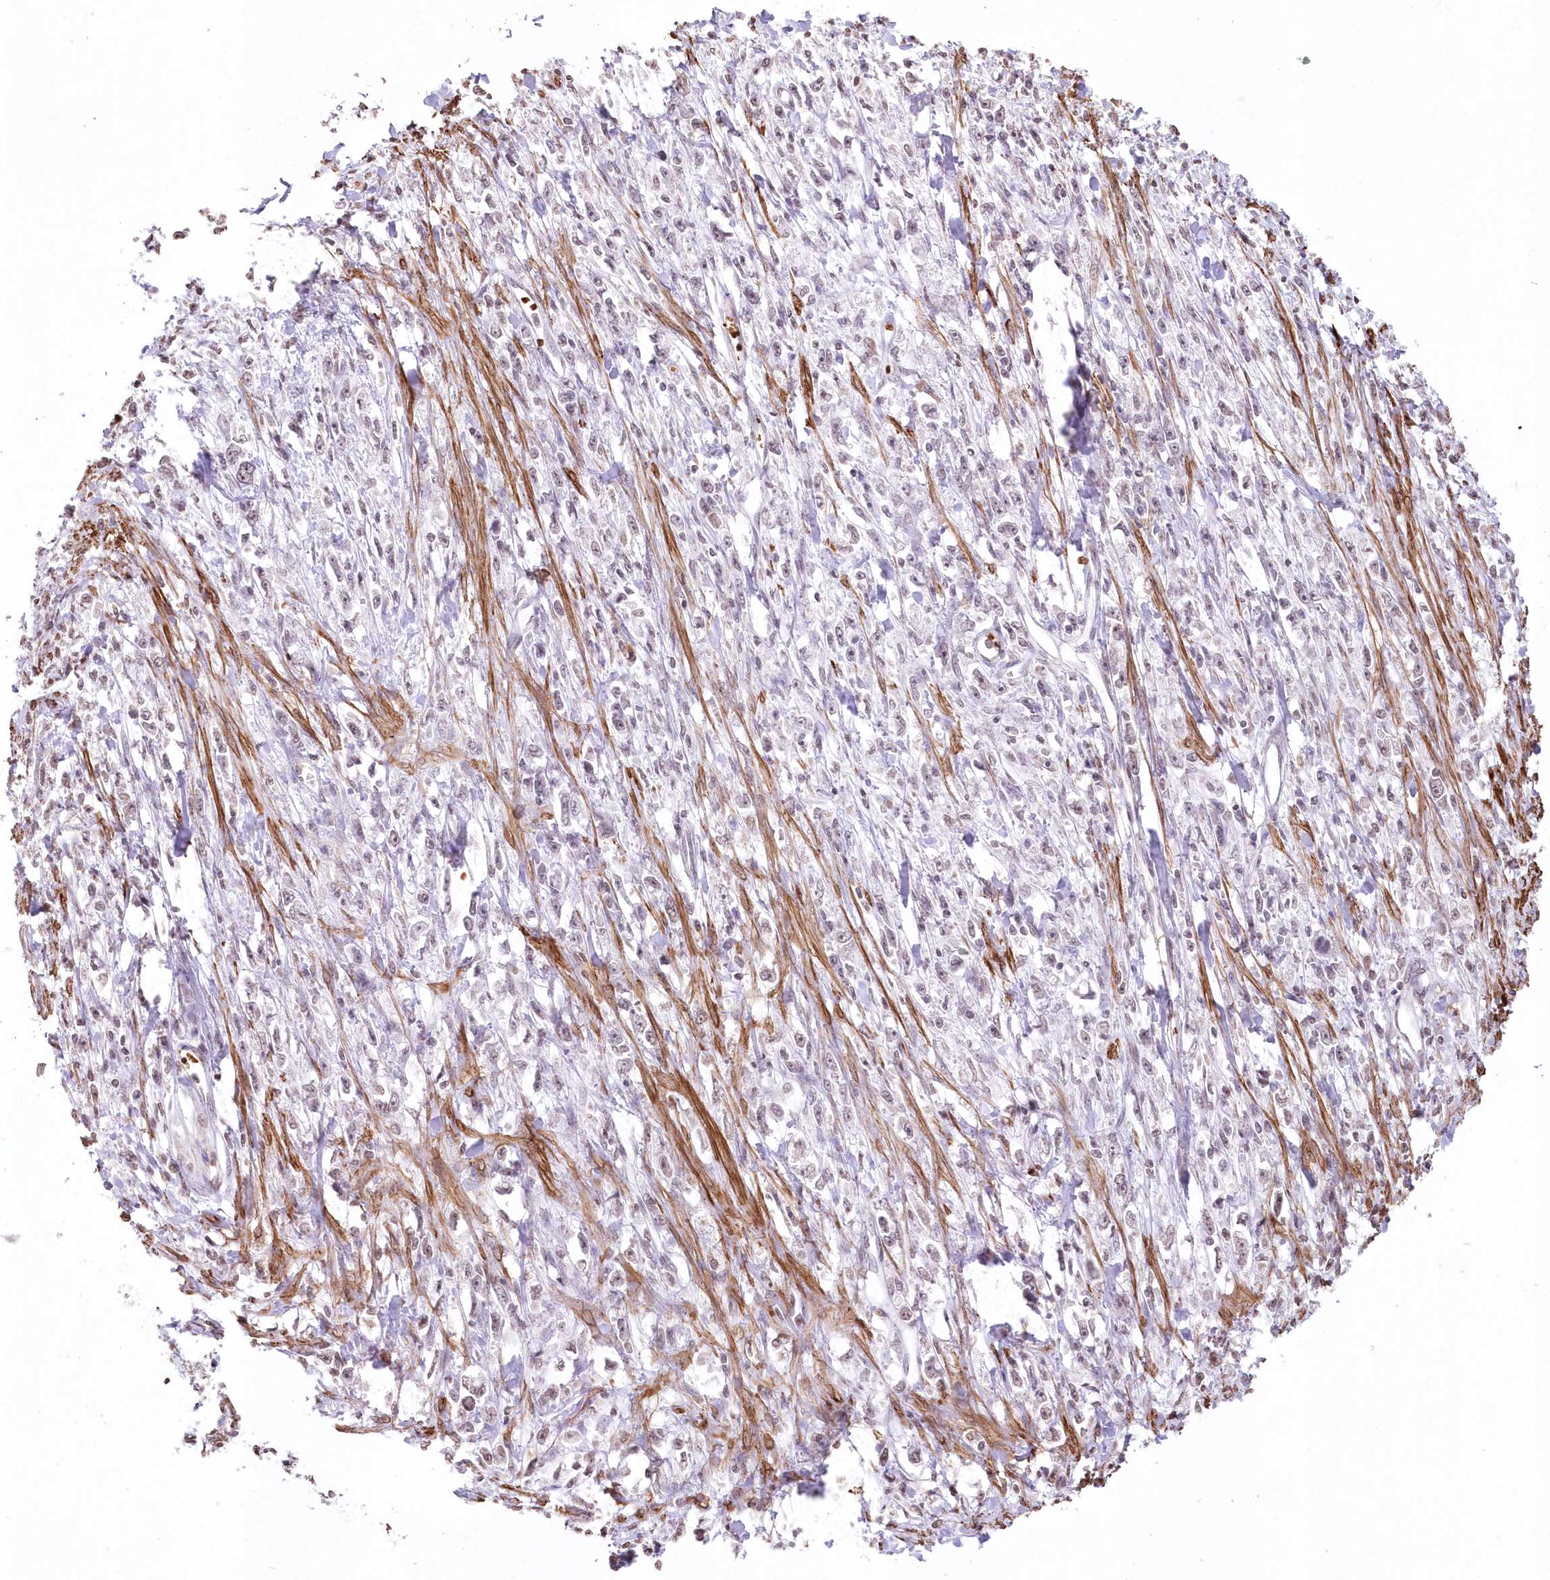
{"staining": {"intensity": "negative", "quantity": "none", "location": "none"}, "tissue": "stomach cancer", "cell_type": "Tumor cells", "image_type": "cancer", "snomed": [{"axis": "morphology", "description": "Adenocarcinoma, NOS"}, {"axis": "topography", "description": "Stomach"}], "caption": "High magnification brightfield microscopy of stomach cancer (adenocarcinoma) stained with DAB (brown) and counterstained with hematoxylin (blue): tumor cells show no significant expression.", "gene": "RBM27", "patient": {"sex": "female", "age": 59}}